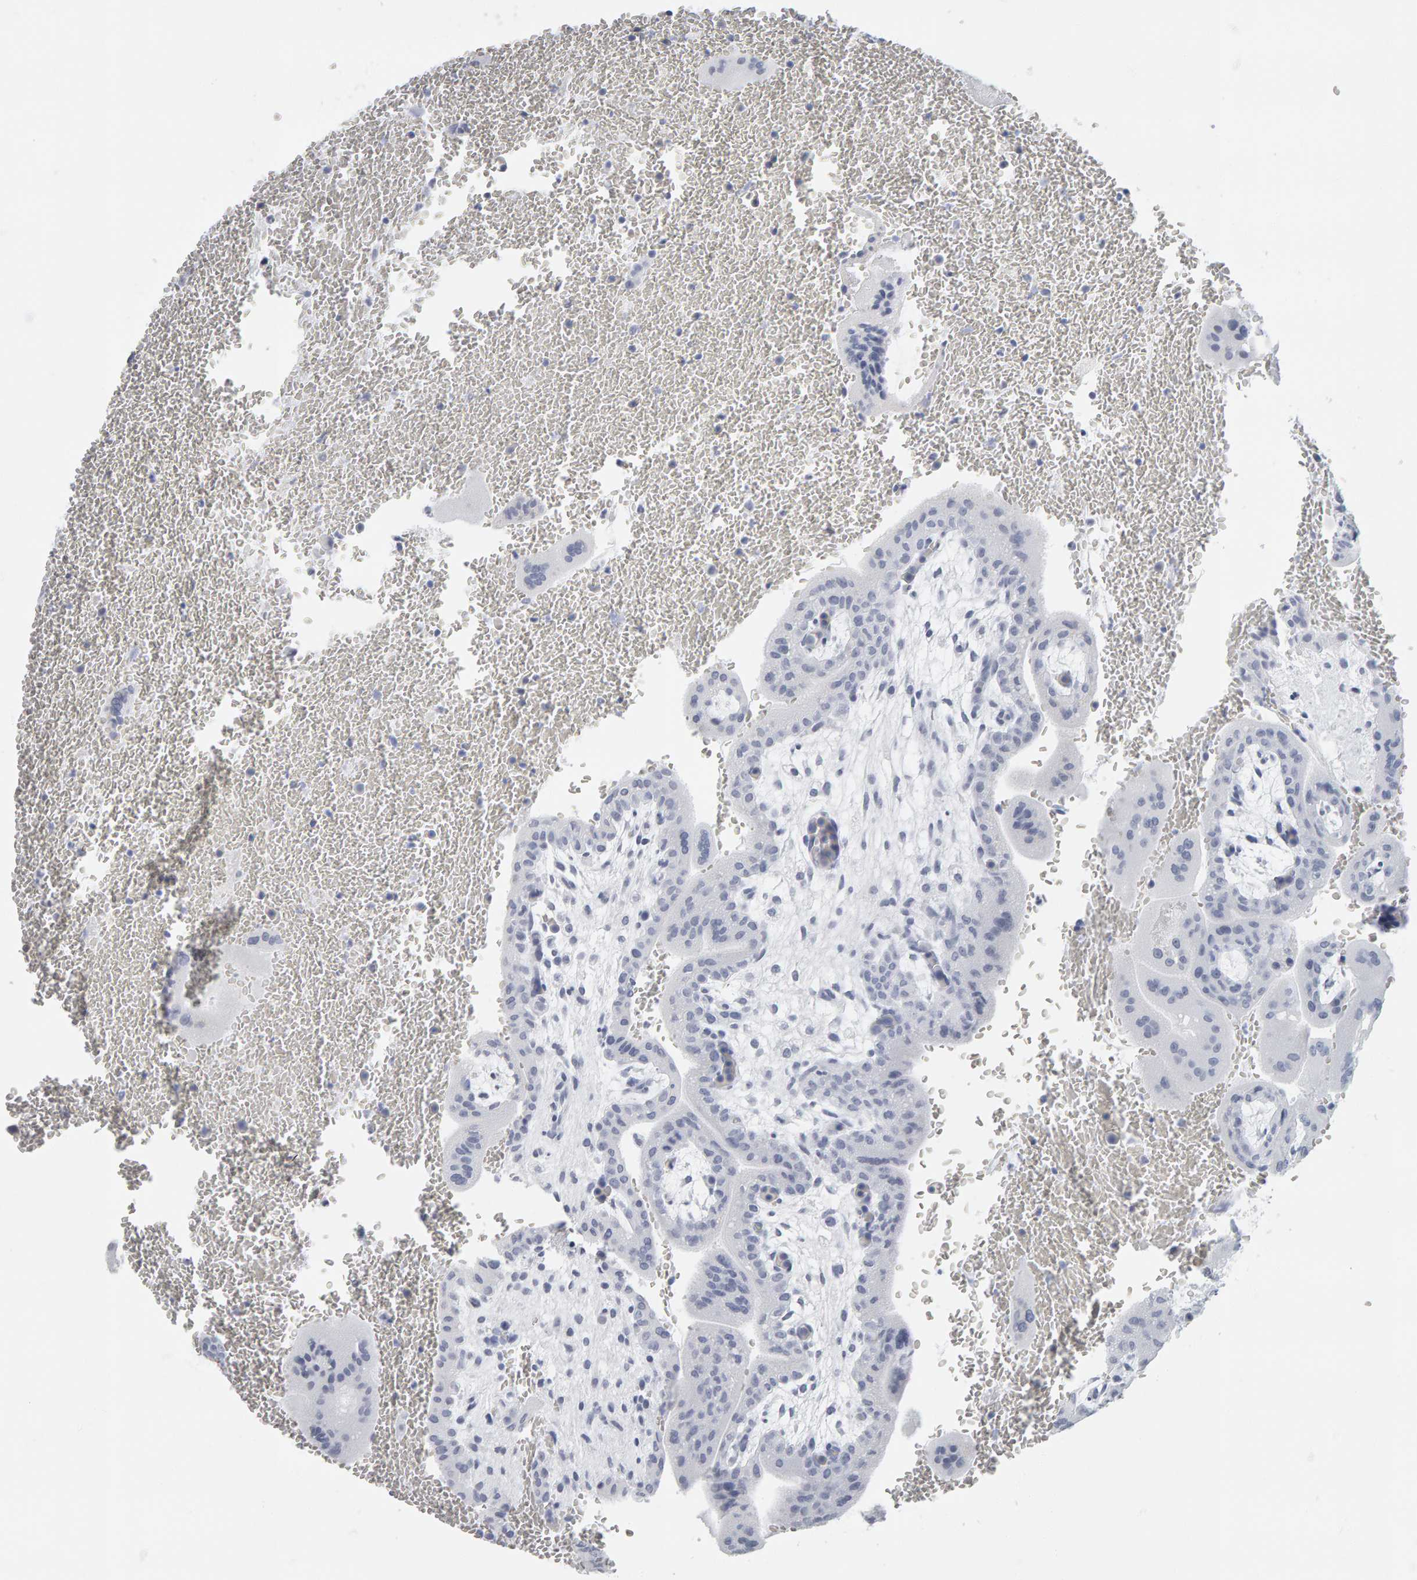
{"staining": {"intensity": "negative", "quantity": "none", "location": "none"}, "tissue": "placenta", "cell_type": "Trophoblastic cells", "image_type": "normal", "snomed": [{"axis": "morphology", "description": "Normal tissue, NOS"}, {"axis": "topography", "description": "Placenta"}], "caption": "Immunohistochemistry (IHC) histopathology image of unremarkable human placenta stained for a protein (brown), which shows no positivity in trophoblastic cells.", "gene": "SPACA3", "patient": {"sex": "female", "age": 35}}